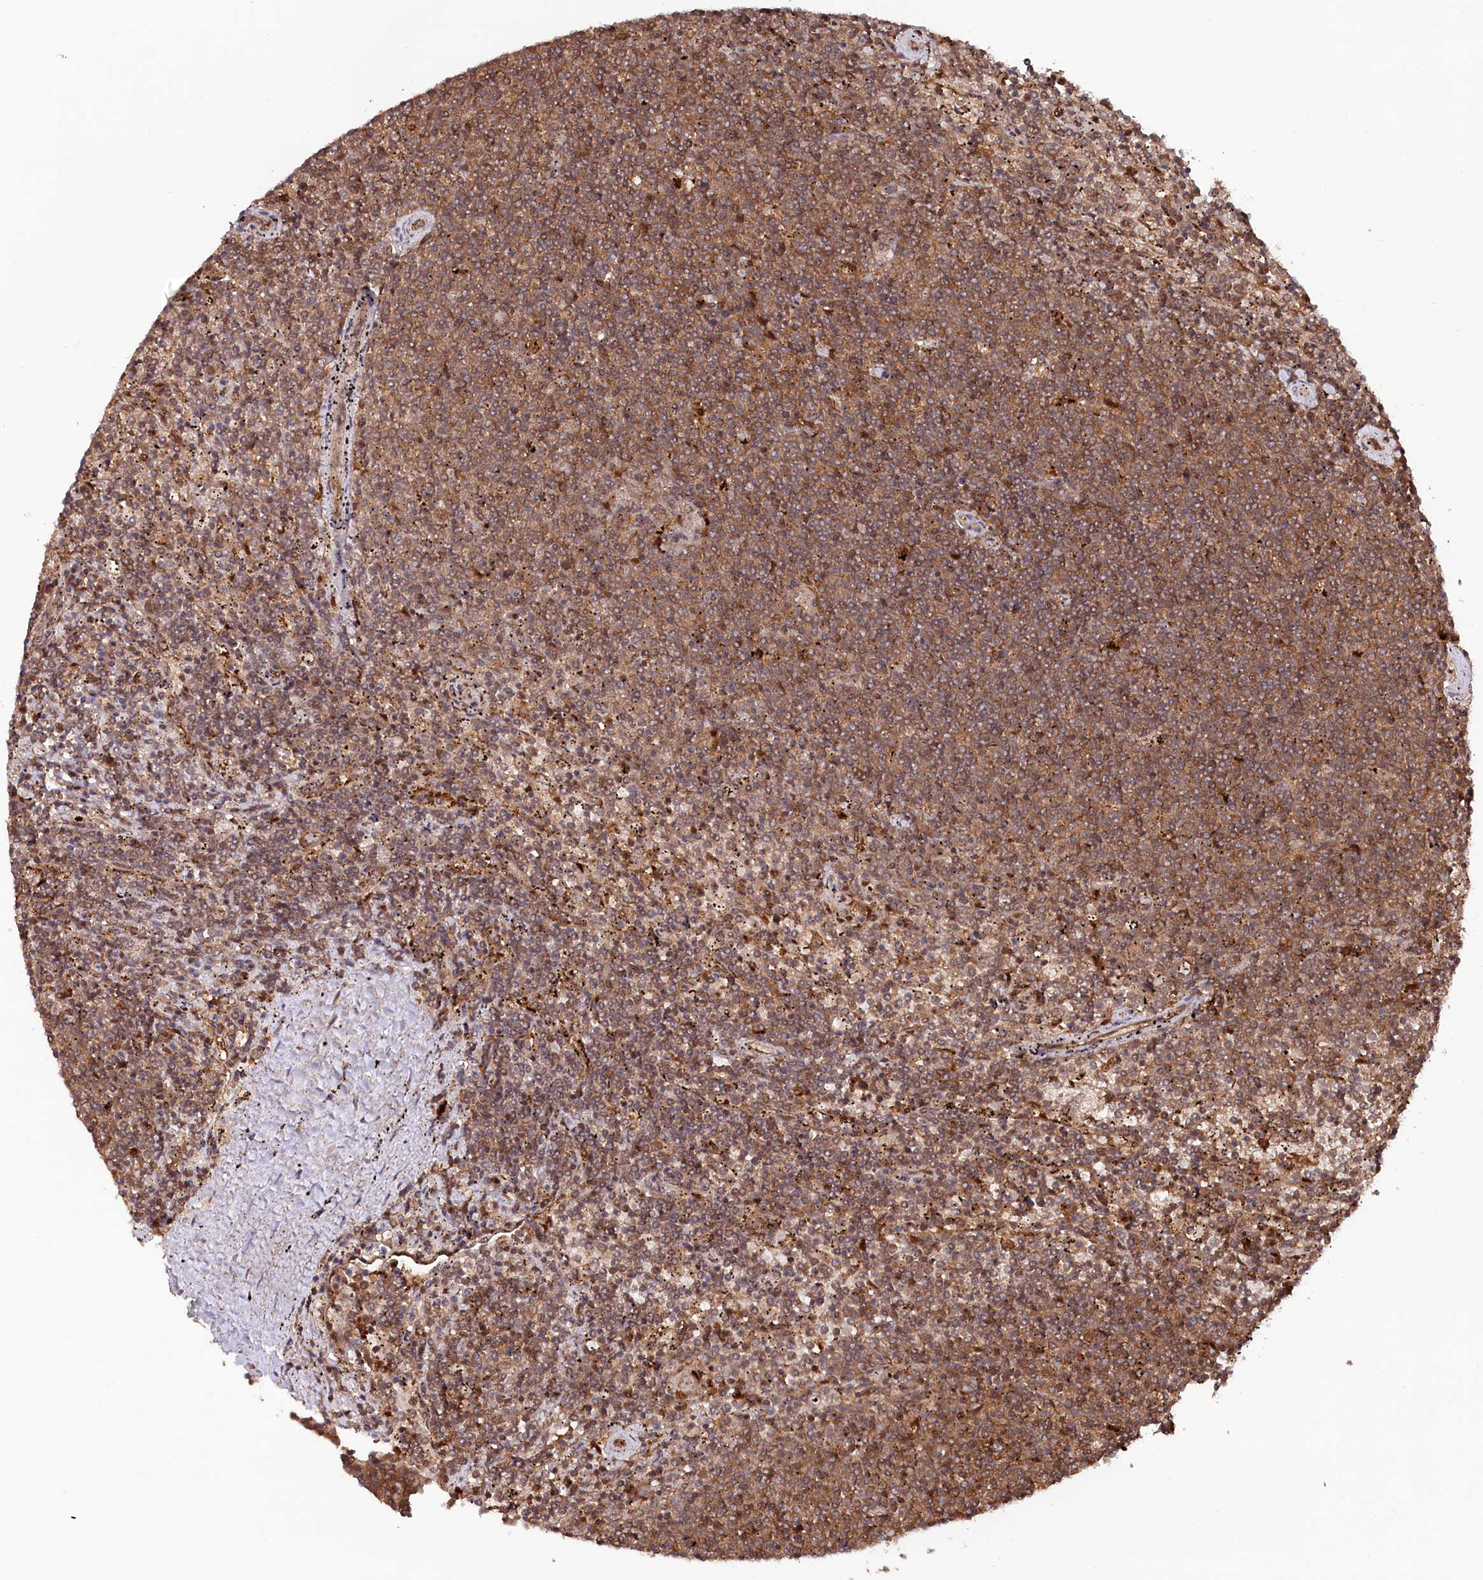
{"staining": {"intensity": "moderate", "quantity": ">75%", "location": "cytoplasmic/membranous,nuclear"}, "tissue": "lymphoma", "cell_type": "Tumor cells", "image_type": "cancer", "snomed": [{"axis": "morphology", "description": "Malignant lymphoma, non-Hodgkin's type, Low grade"}, {"axis": "topography", "description": "Spleen"}], "caption": "About >75% of tumor cells in low-grade malignant lymphoma, non-Hodgkin's type exhibit moderate cytoplasmic/membranous and nuclear protein expression as visualized by brown immunohistochemical staining.", "gene": "PSMA1", "patient": {"sex": "female", "age": 50}}